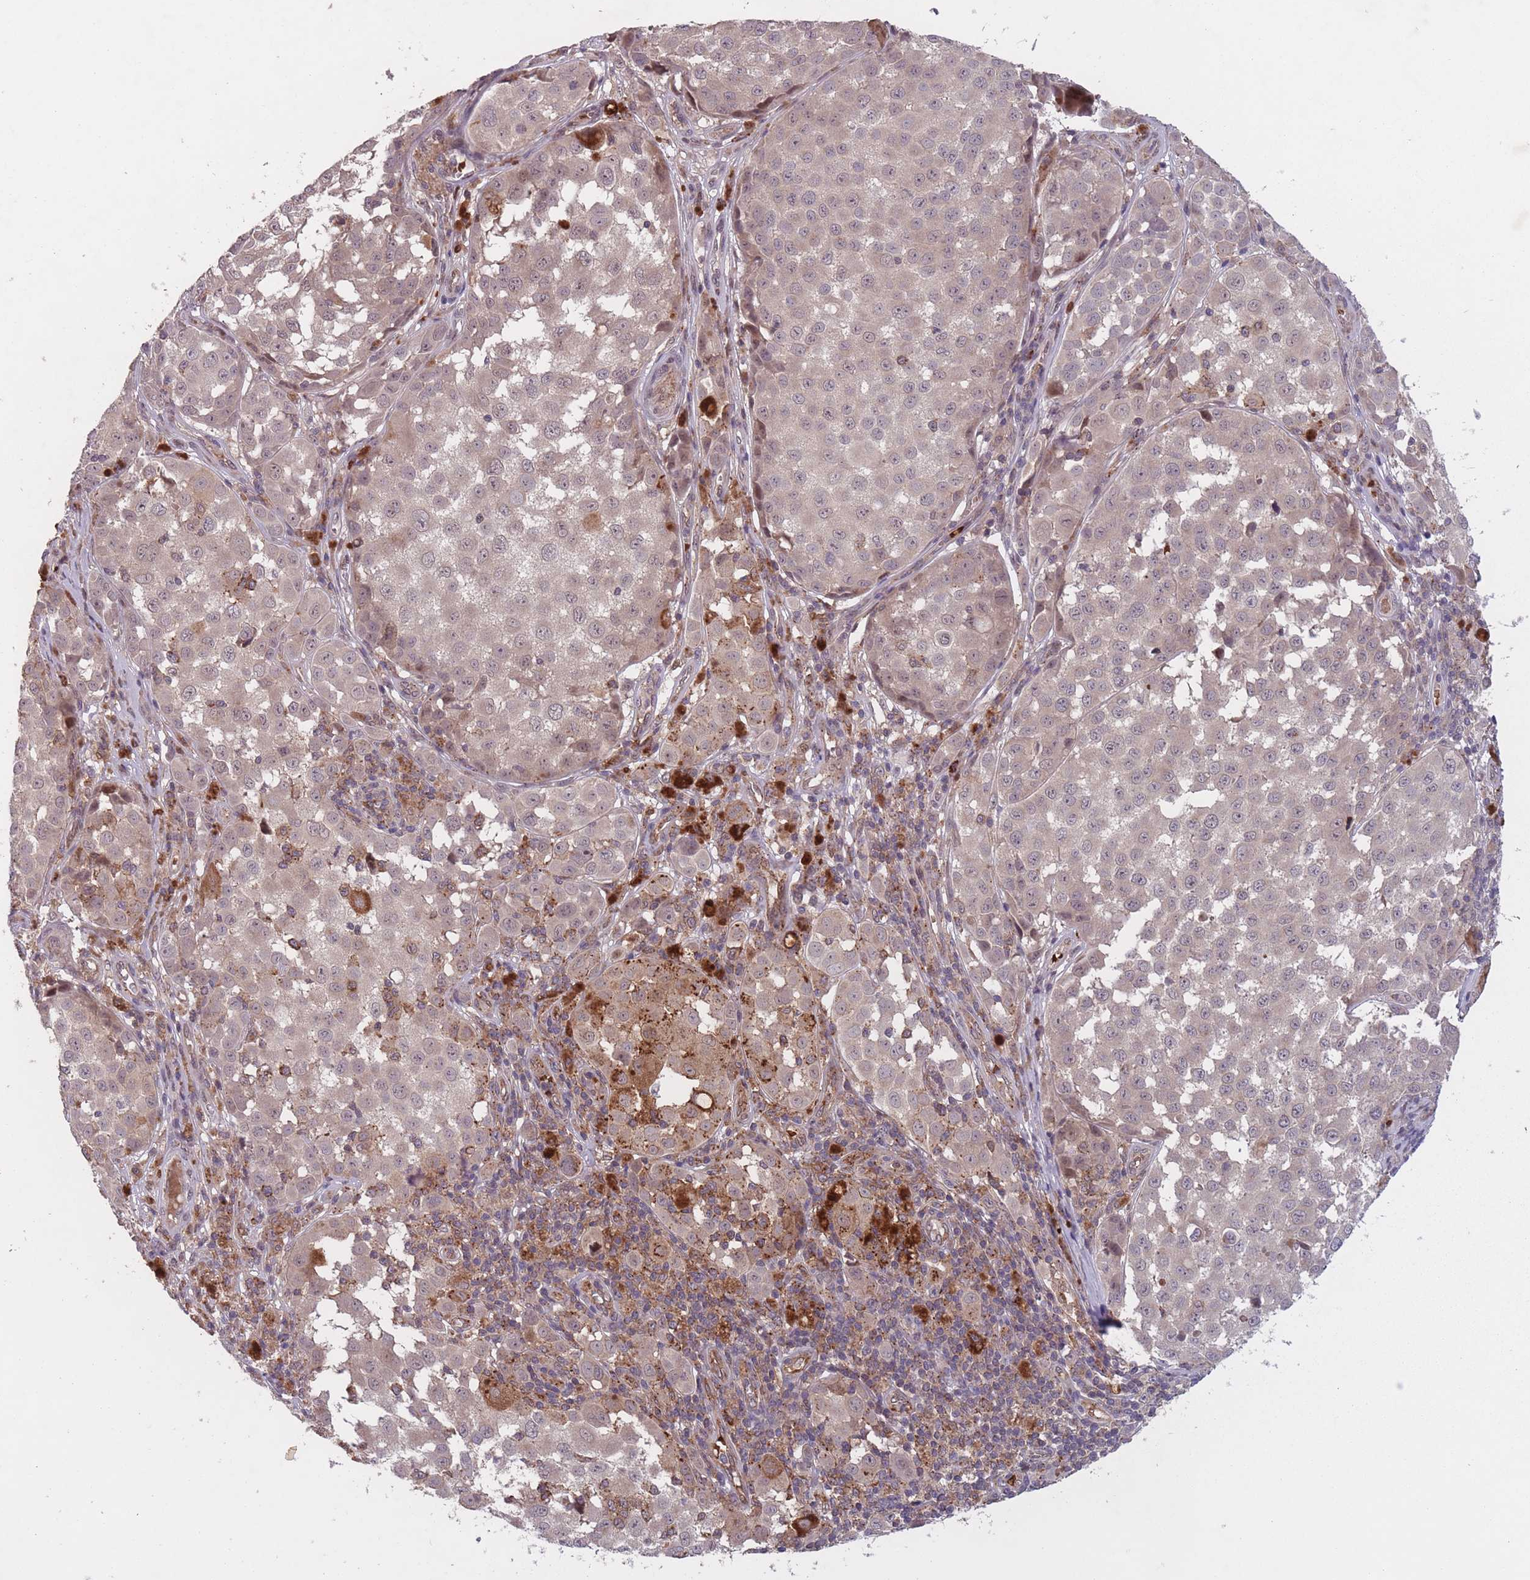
{"staining": {"intensity": "moderate", "quantity": "25%-75%", "location": "cytoplasmic/membranous"}, "tissue": "melanoma", "cell_type": "Tumor cells", "image_type": "cancer", "snomed": [{"axis": "morphology", "description": "Malignant melanoma, NOS"}, {"axis": "topography", "description": "Skin"}], "caption": "Immunohistochemistry (IHC) of malignant melanoma displays medium levels of moderate cytoplasmic/membranous expression in about 25%-75% of tumor cells.", "gene": "SECTM1", "patient": {"sex": "male", "age": 64}}